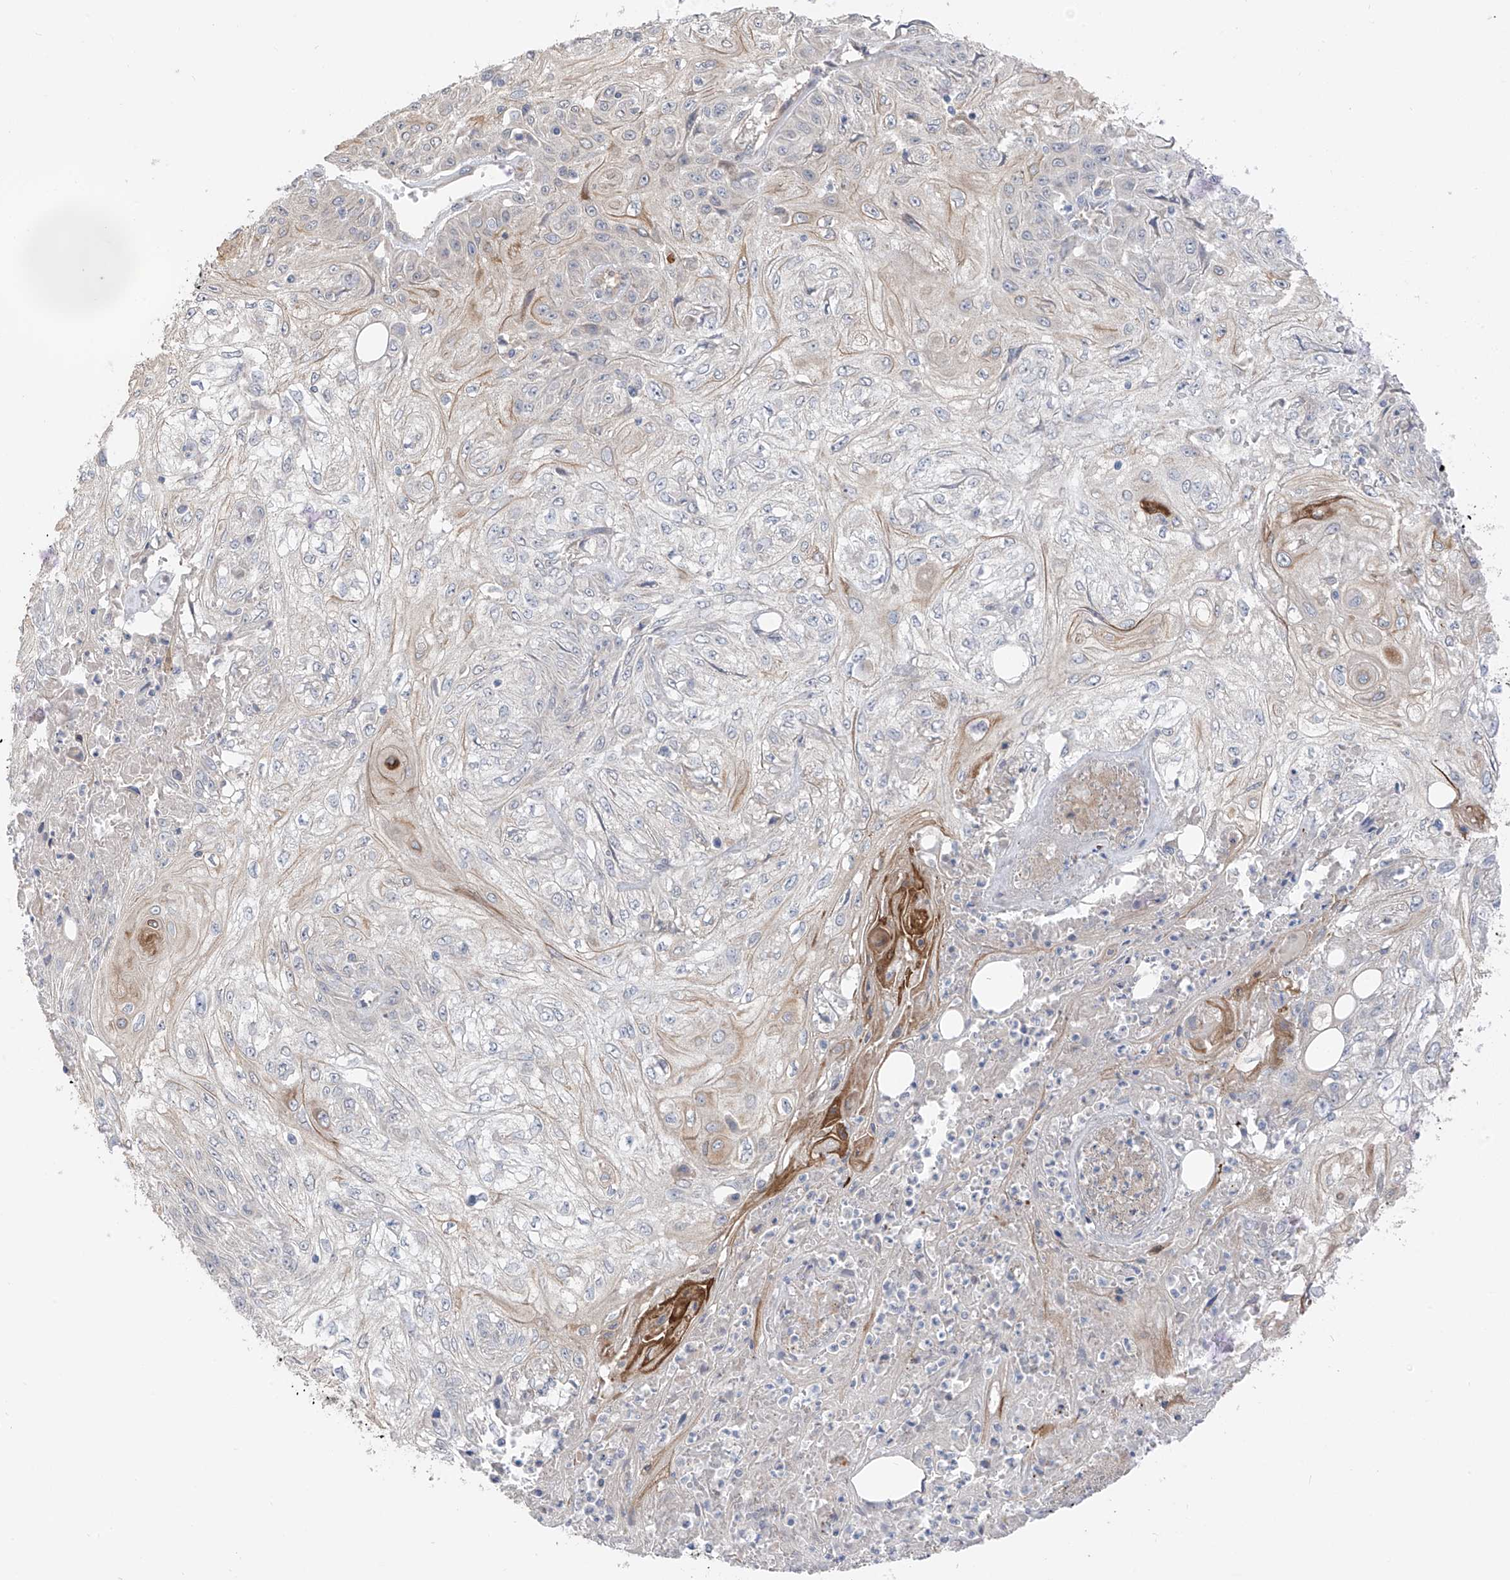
{"staining": {"intensity": "weak", "quantity": "<25%", "location": "cytoplasmic/membranous"}, "tissue": "skin cancer", "cell_type": "Tumor cells", "image_type": "cancer", "snomed": [{"axis": "morphology", "description": "Squamous cell carcinoma, NOS"}, {"axis": "morphology", "description": "Squamous cell carcinoma, metastatic, NOS"}, {"axis": "topography", "description": "Skin"}, {"axis": "topography", "description": "Lymph node"}], "caption": "There is no significant positivity in tumor cells of skin cancer.", "gene": "NALCN", "patient": {"sex": "male", "age": 75}}